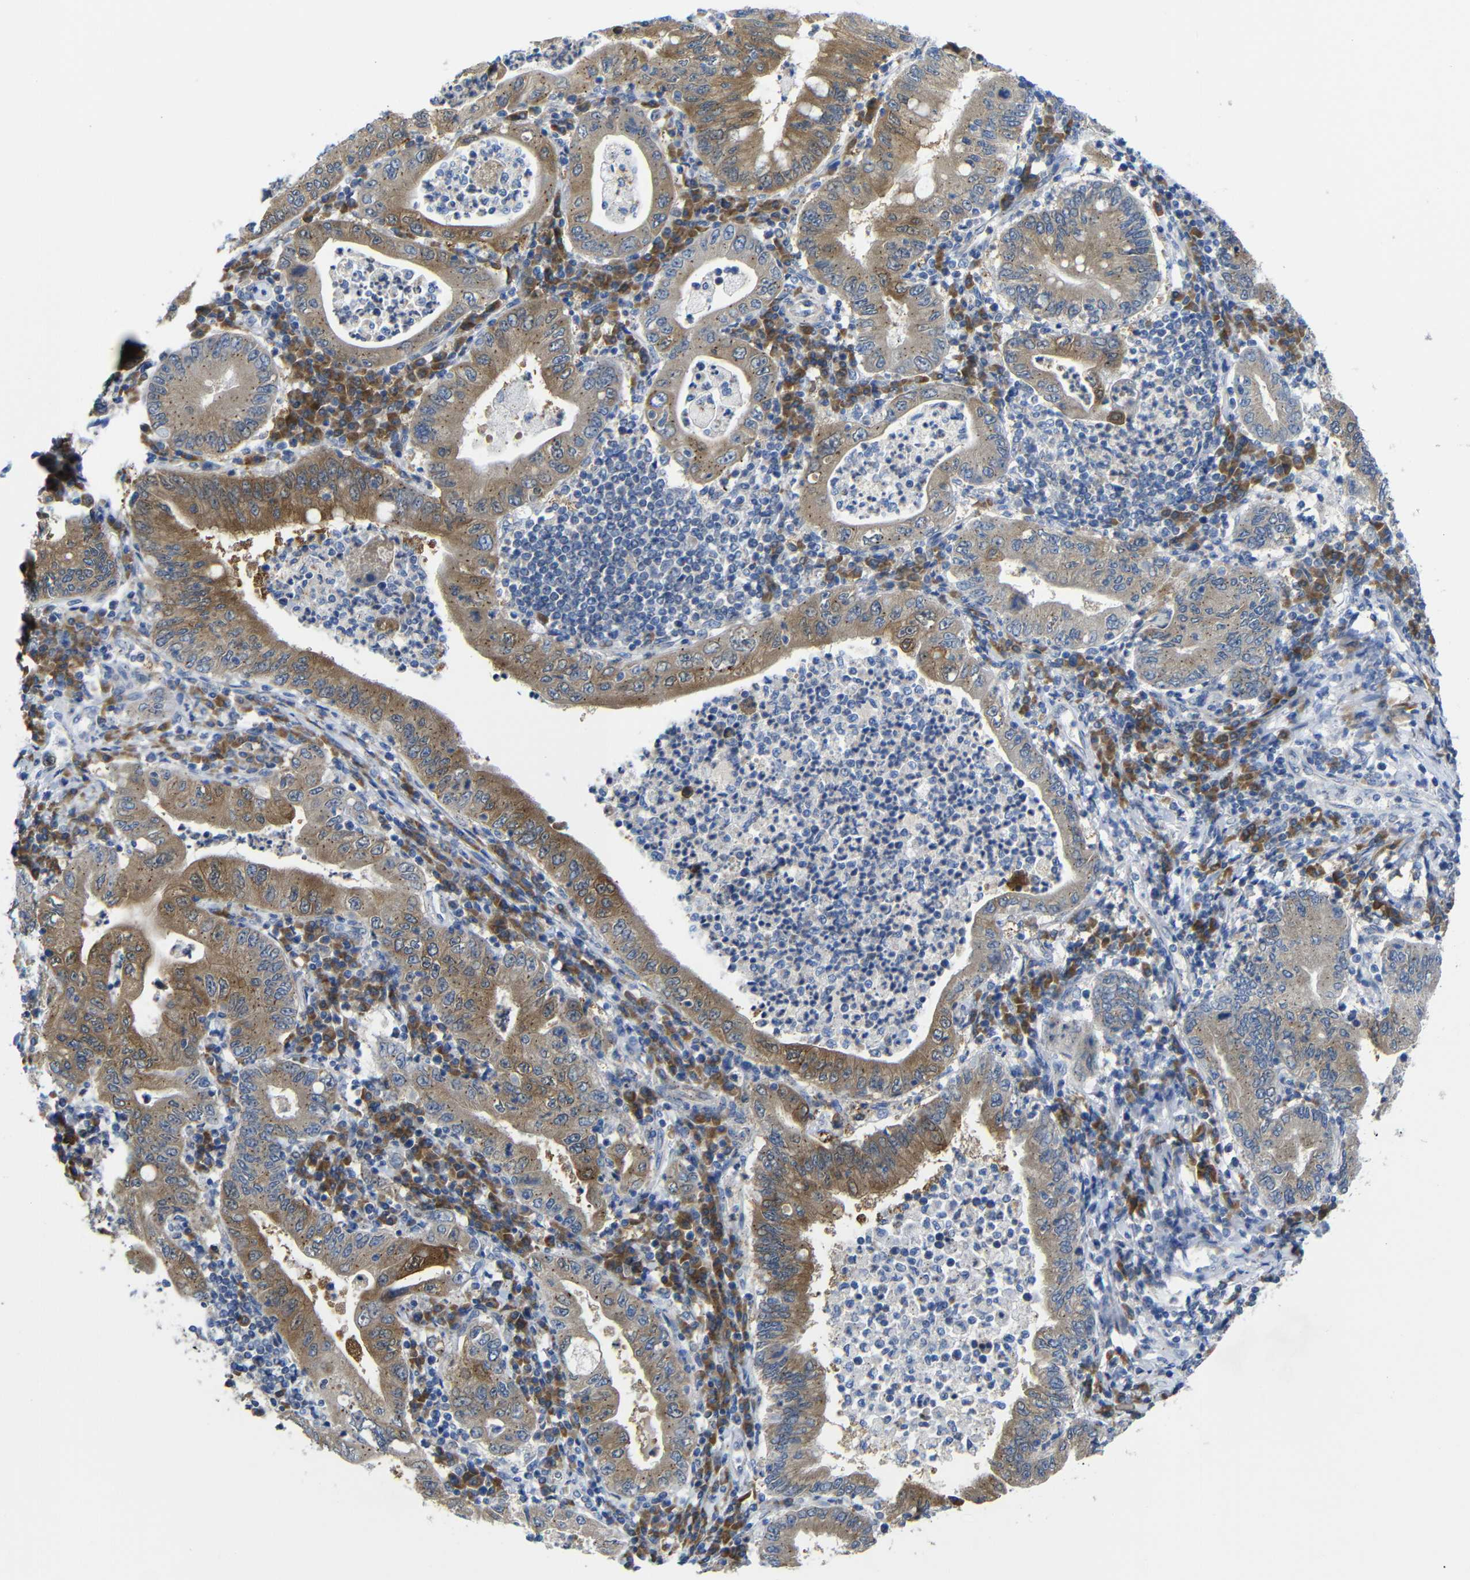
{"staining": {"intensity": "moderate", "quantity": ">75%", "location": "cytoplasmic/membranous"}, "tissue": "stomach cancer", "cell_type": "Tumor cells", "image_type": "cancer", "snomed": [{"axis": "morphology", "description": "Normal tissue, NOS"}, {"axis": "morphology", "description": "Adenocarcinoma, NOS"}, {"axis": "topography", "description": "Esophagus"}, {"axis": "topography", "description": "Stomach, upper"}, {"axis": "topography", "description": "Peripheral nerve tissue"}], "caption": "A medium amount of moderate cytoplasmic/membranous staining is identified in about >75% of tumor cells in stomach cancer tissue.", "gene": "DDRGK1", "patient": {"sex": "male", "age": 62}}